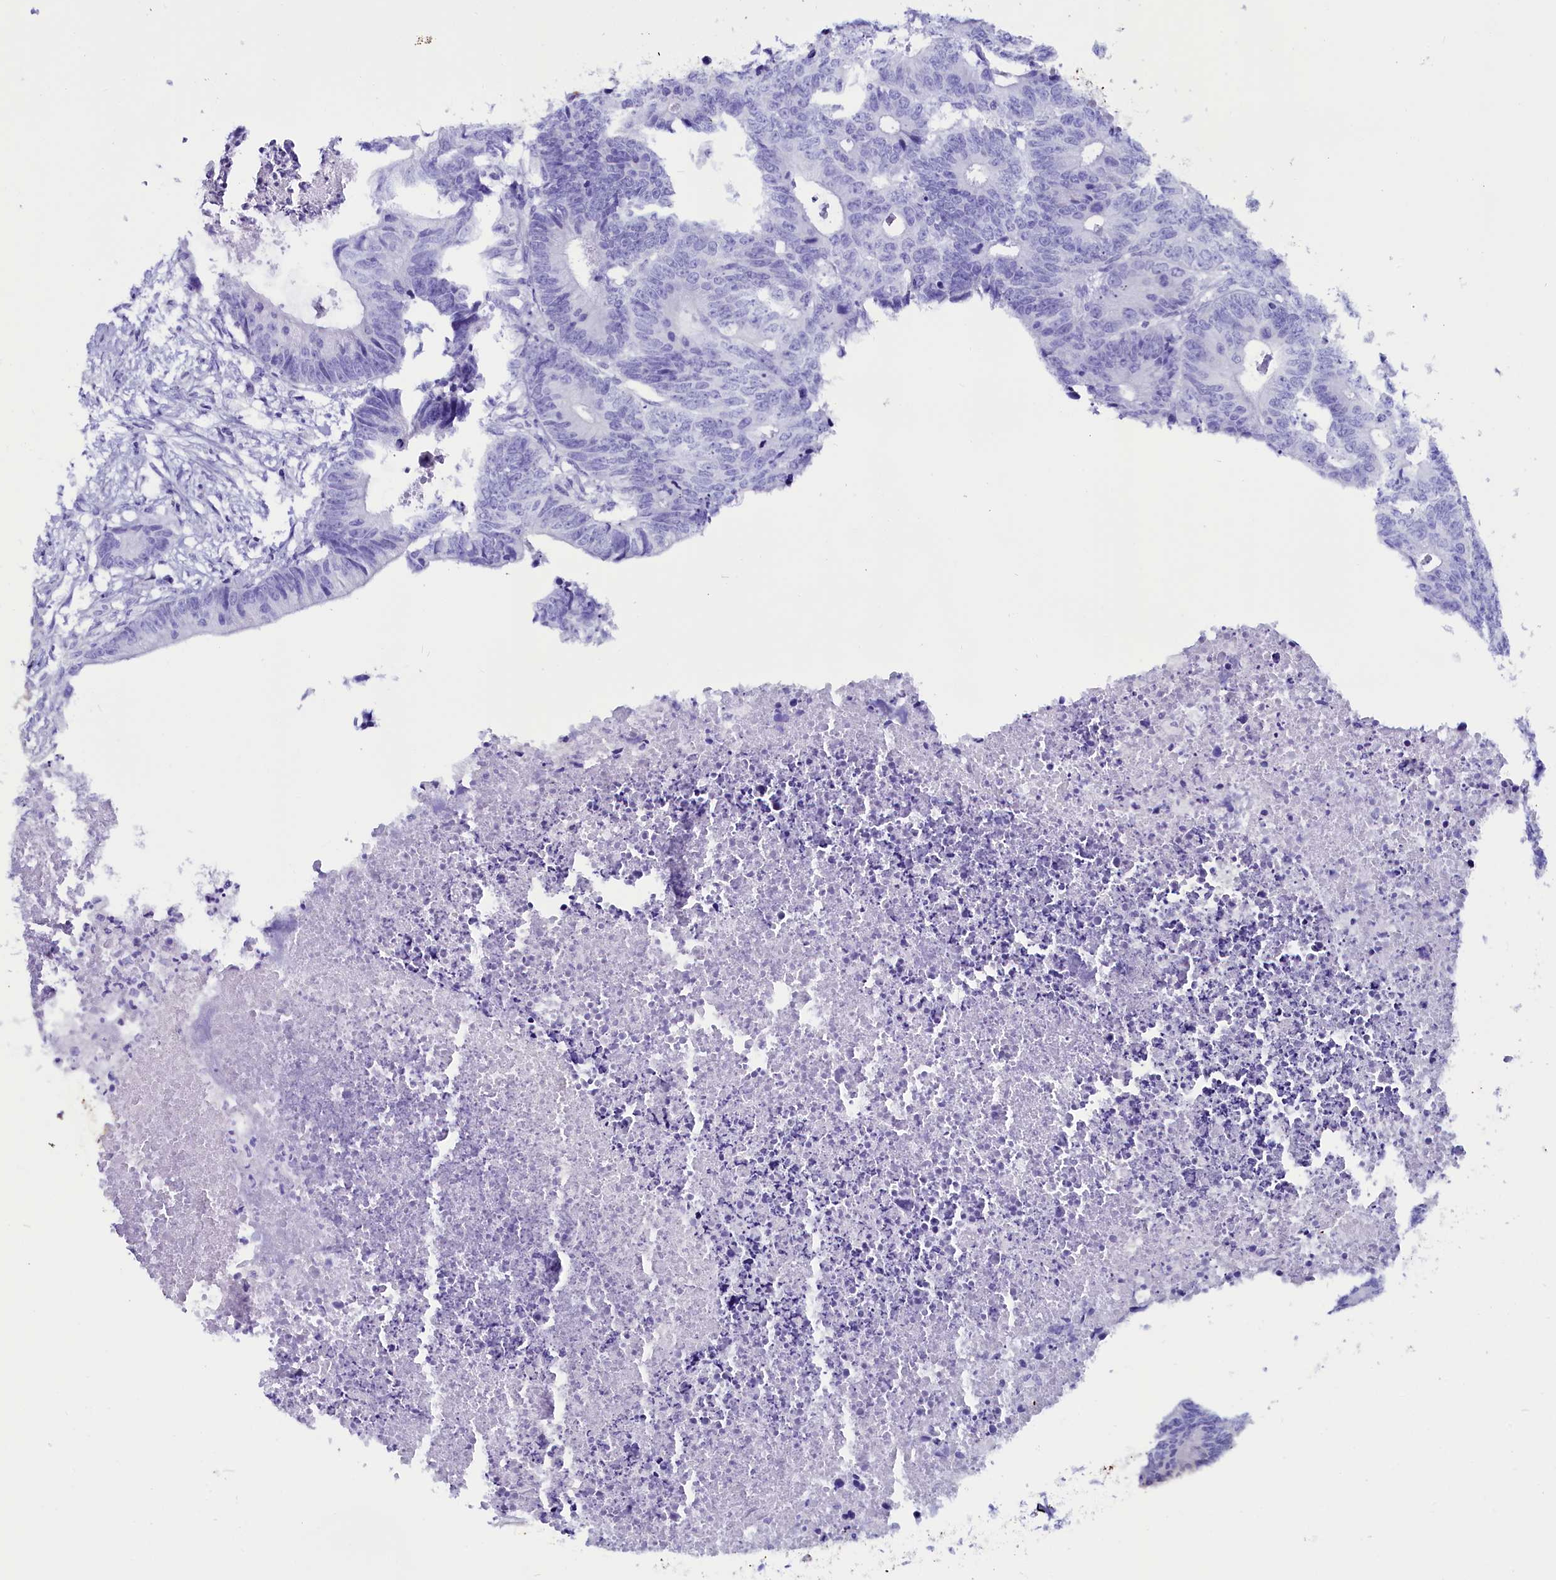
{"staining": {"intensity": "negative", "quantity": "none", "location": "none"}, "tissue": "colorectal cancer", "cell_type": "Tumor cells", "image_type": "cancer", "snomed": [{"axis": "morphology", "description": "Adenocarcinoma, NOS"}, {"axis": "topography", "description": "Colon"}], "caption": "High magnification brightfield microscopy of colorectal cancer stained with DAB (brown) and counterstained with hematoxylin (blue): tumor cells show no significant expression.", "gene": "ANKRD29", "patient": {"sex": "female", "age": 57}}